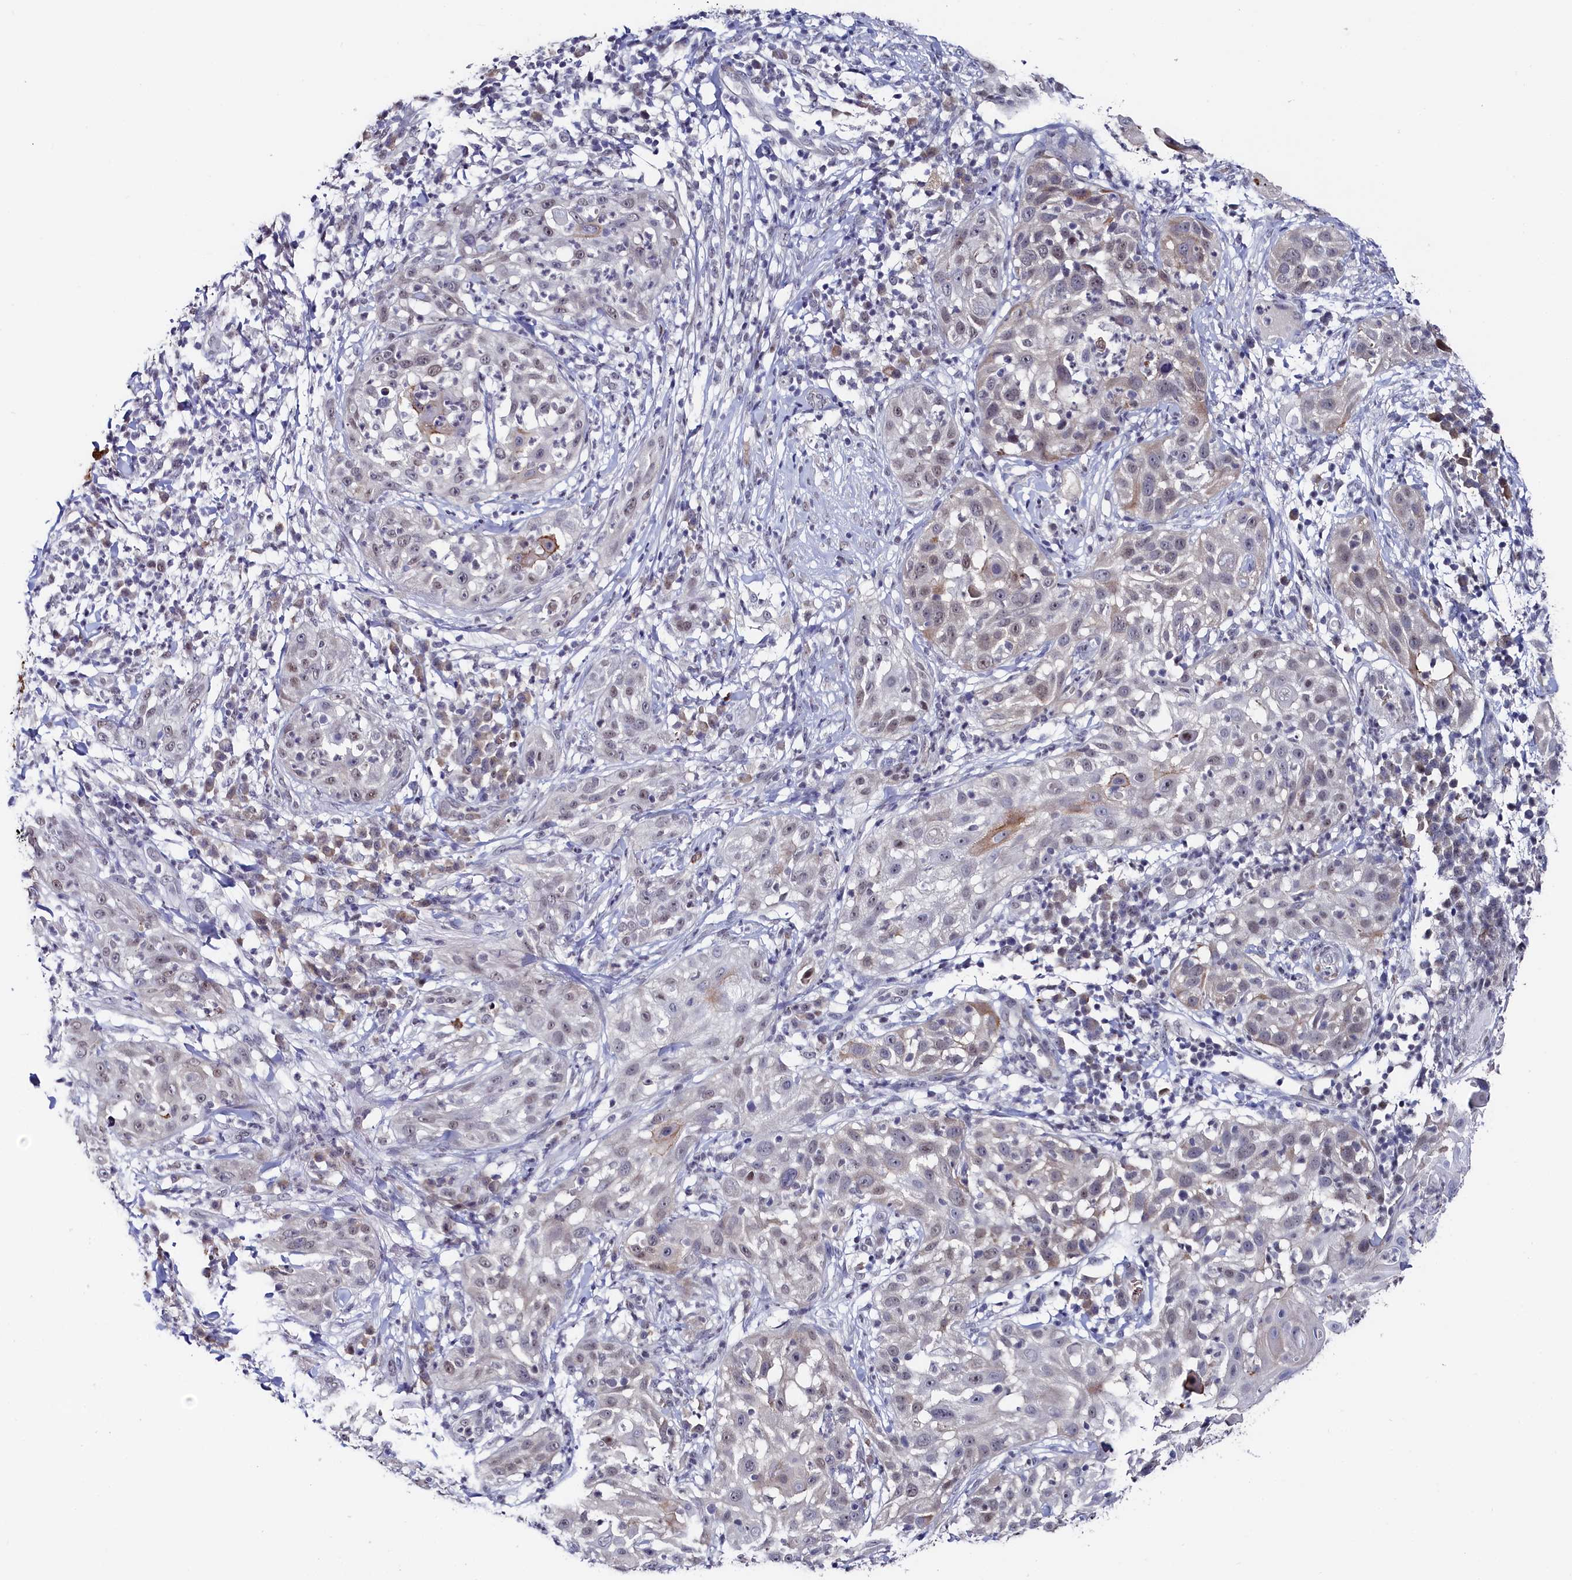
{"staining": {"intensity": "weak", "quantity": "<25%", "location": "cytoplasmic/membranous"}, "tissue": "skin cancer", "cell_type": "Tumor cells", "image_type": "cancer", "snomed": [{"axis": "morphology", "description": "Squamous cell carcinoma, NOS"}, {"axis": "topography", "description": "Skin"}], "caption": "A high-resolution photomicrograph shows immunohistochemistry (IHC) staining of skin cancer (squamous cell carcinoma), which displays no significant expression in tumor cells. Brightfield microscopy of IHC stained with DAB (3,3'-diaminobenzidine) (brown) and hematoxylin (blue), captured at high magnification.", "gene": "TIGD4", "patient": {"sex": "female", "age": 44}}